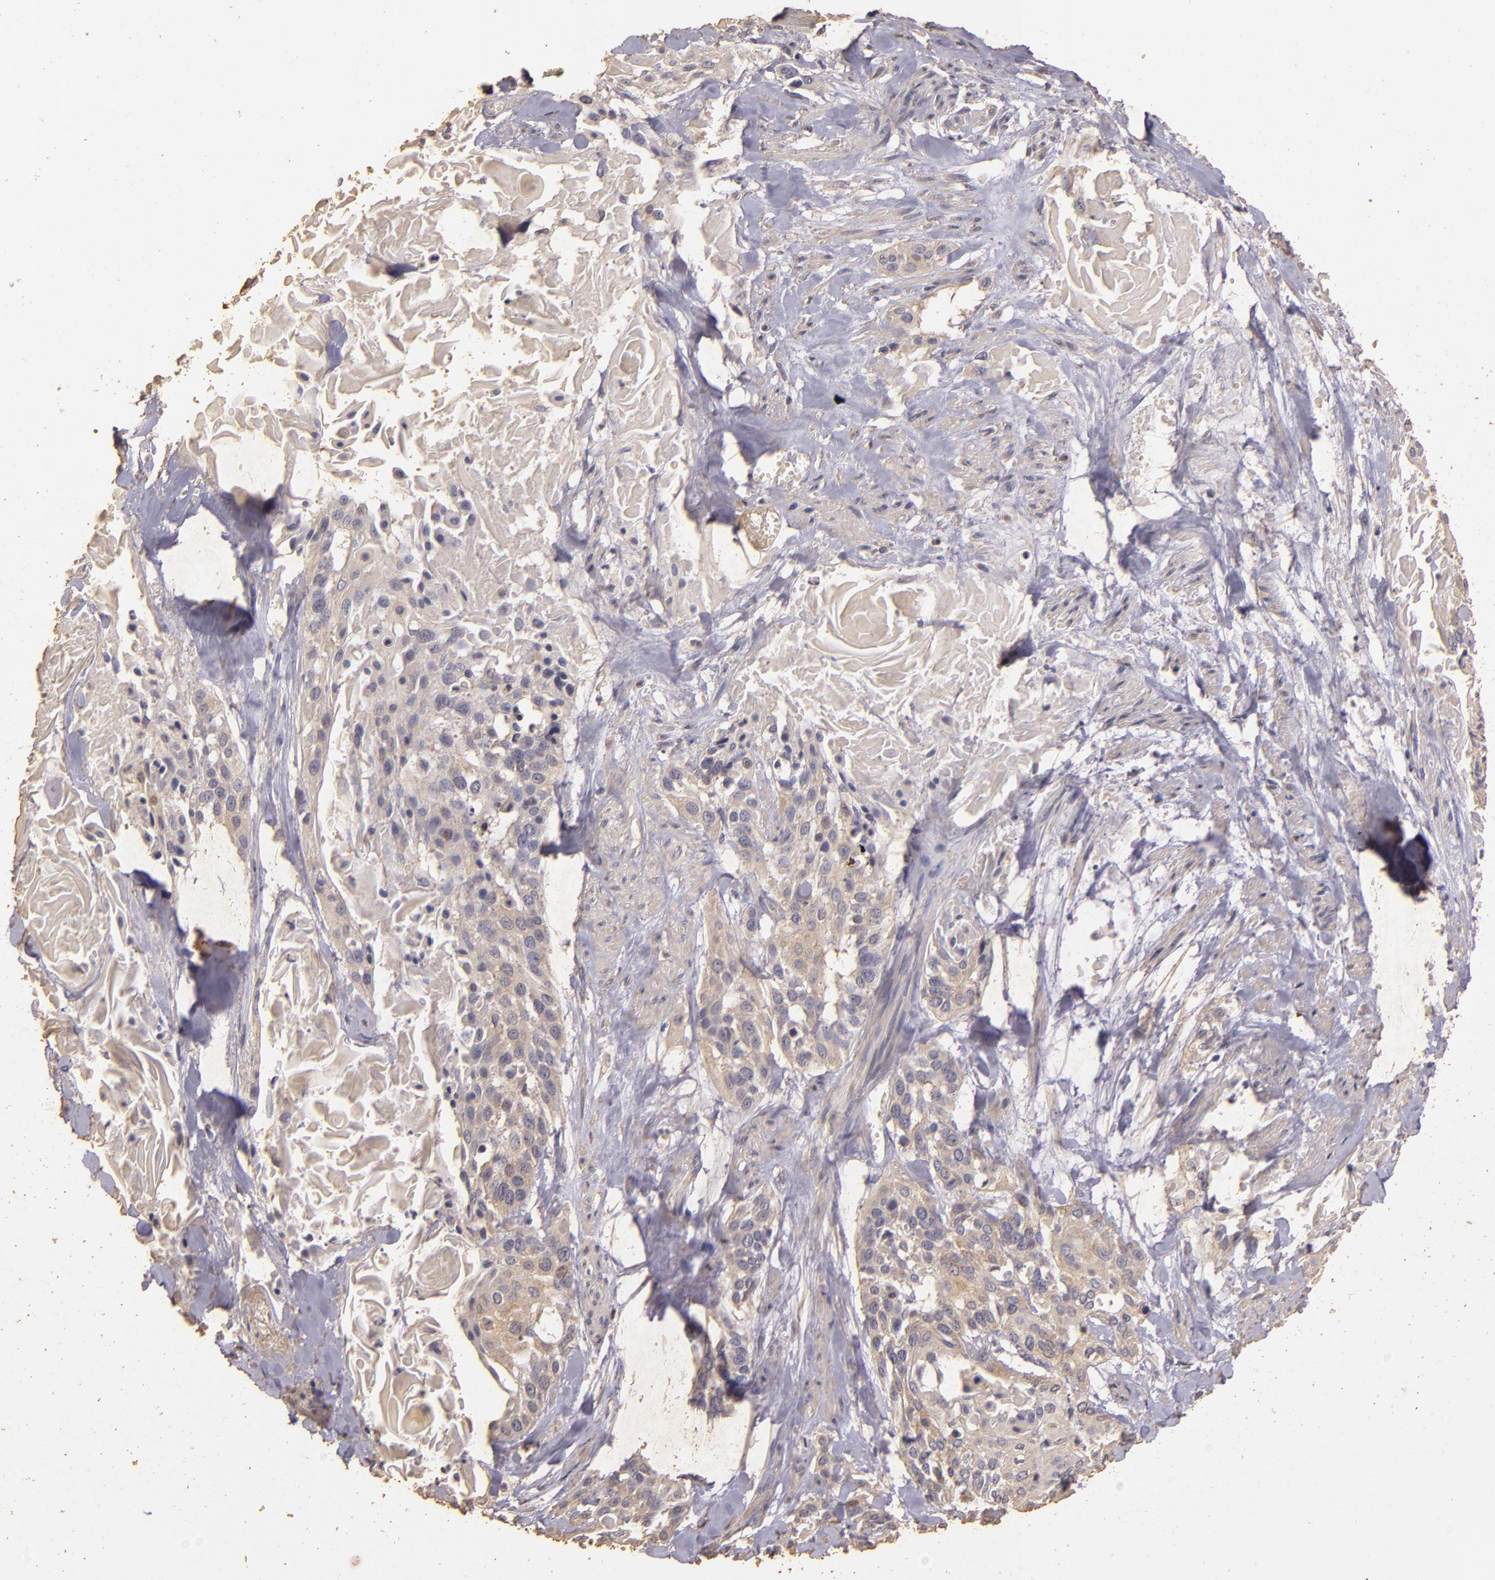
{"staining": {"intensity": "weak", "quantity": "25%-75%", "location": "cytoplasmic/membranous"}, "tissue": "cervical cancer", "cell_type": "Tumor cells", "image_type": "cancer", "snomed": [{"axis": "morphology", "description": "Squamous cell carcinoma, NOS"}, {"axis": "topography", "description": "Cervix"}], "caption": "Immunohistochemical staining of human squamous cell carcinoma (cervical) demonstrates low levels of weak cytoplasmic/membranous protein staining in approximately 25%-75% of tumor cells. Immunohistochemistry stains the protein in brown and the nuclei are stained blue.", "gene": "BCL2L13", "patient": {"sex": "female", "age": 57}}